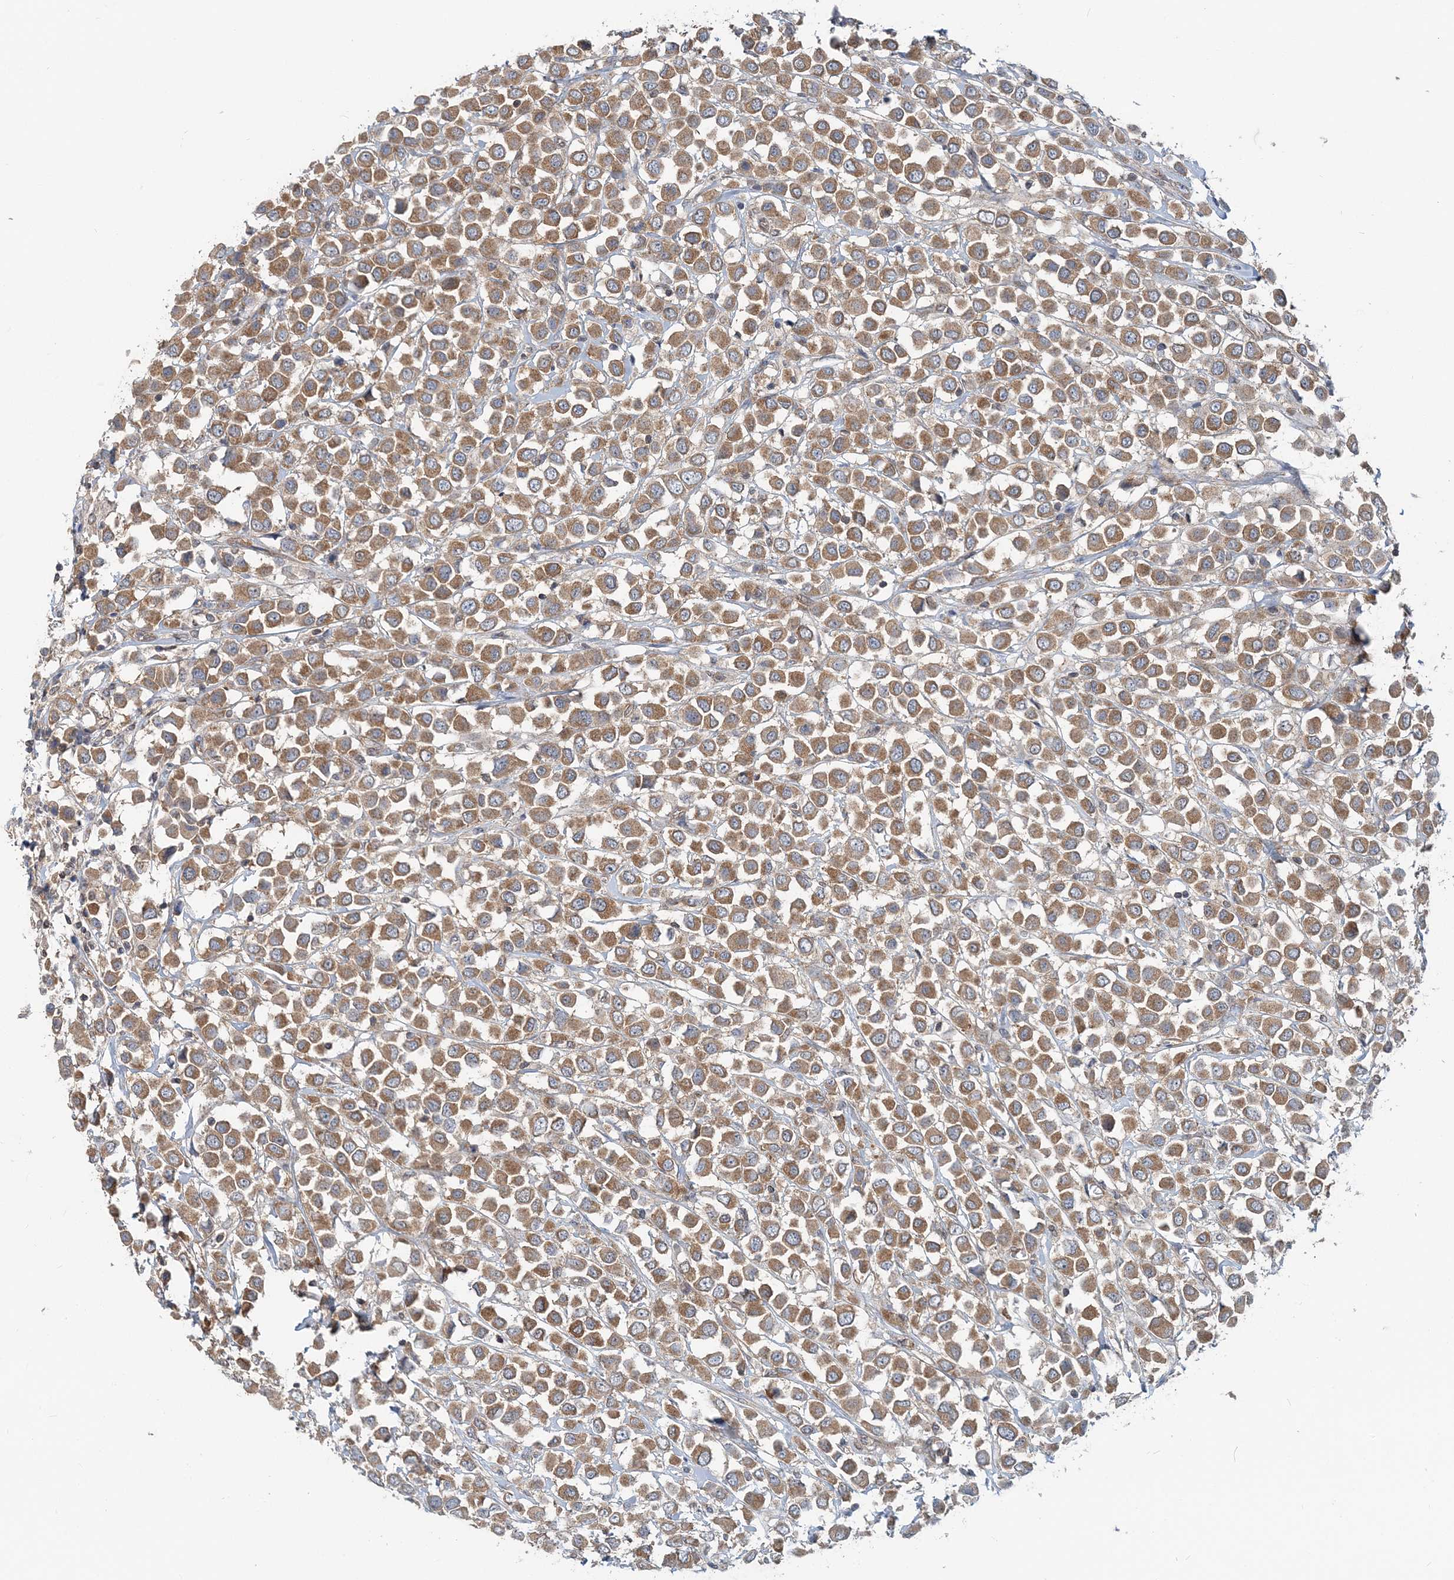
{"staining": {"intensity": "moderate", "quantity": ">75%", "location": "cytoplasmic/membranous"}, "tissue": "breast cancer", "cell_type": "Tumor cells", "image_type": "cancer", "snomed": [{"axis": "morphology", "description": "Duct carcinoma"}, {"axis": "topography", "description": "Breast"}], "caption": "Moderate cytoplasmic/membranous protein positivity is identified in approximately >75% of tumor cells in breast cancer.", "gene": "MOB4", "patient": {"sex": "female", "age": 61}}